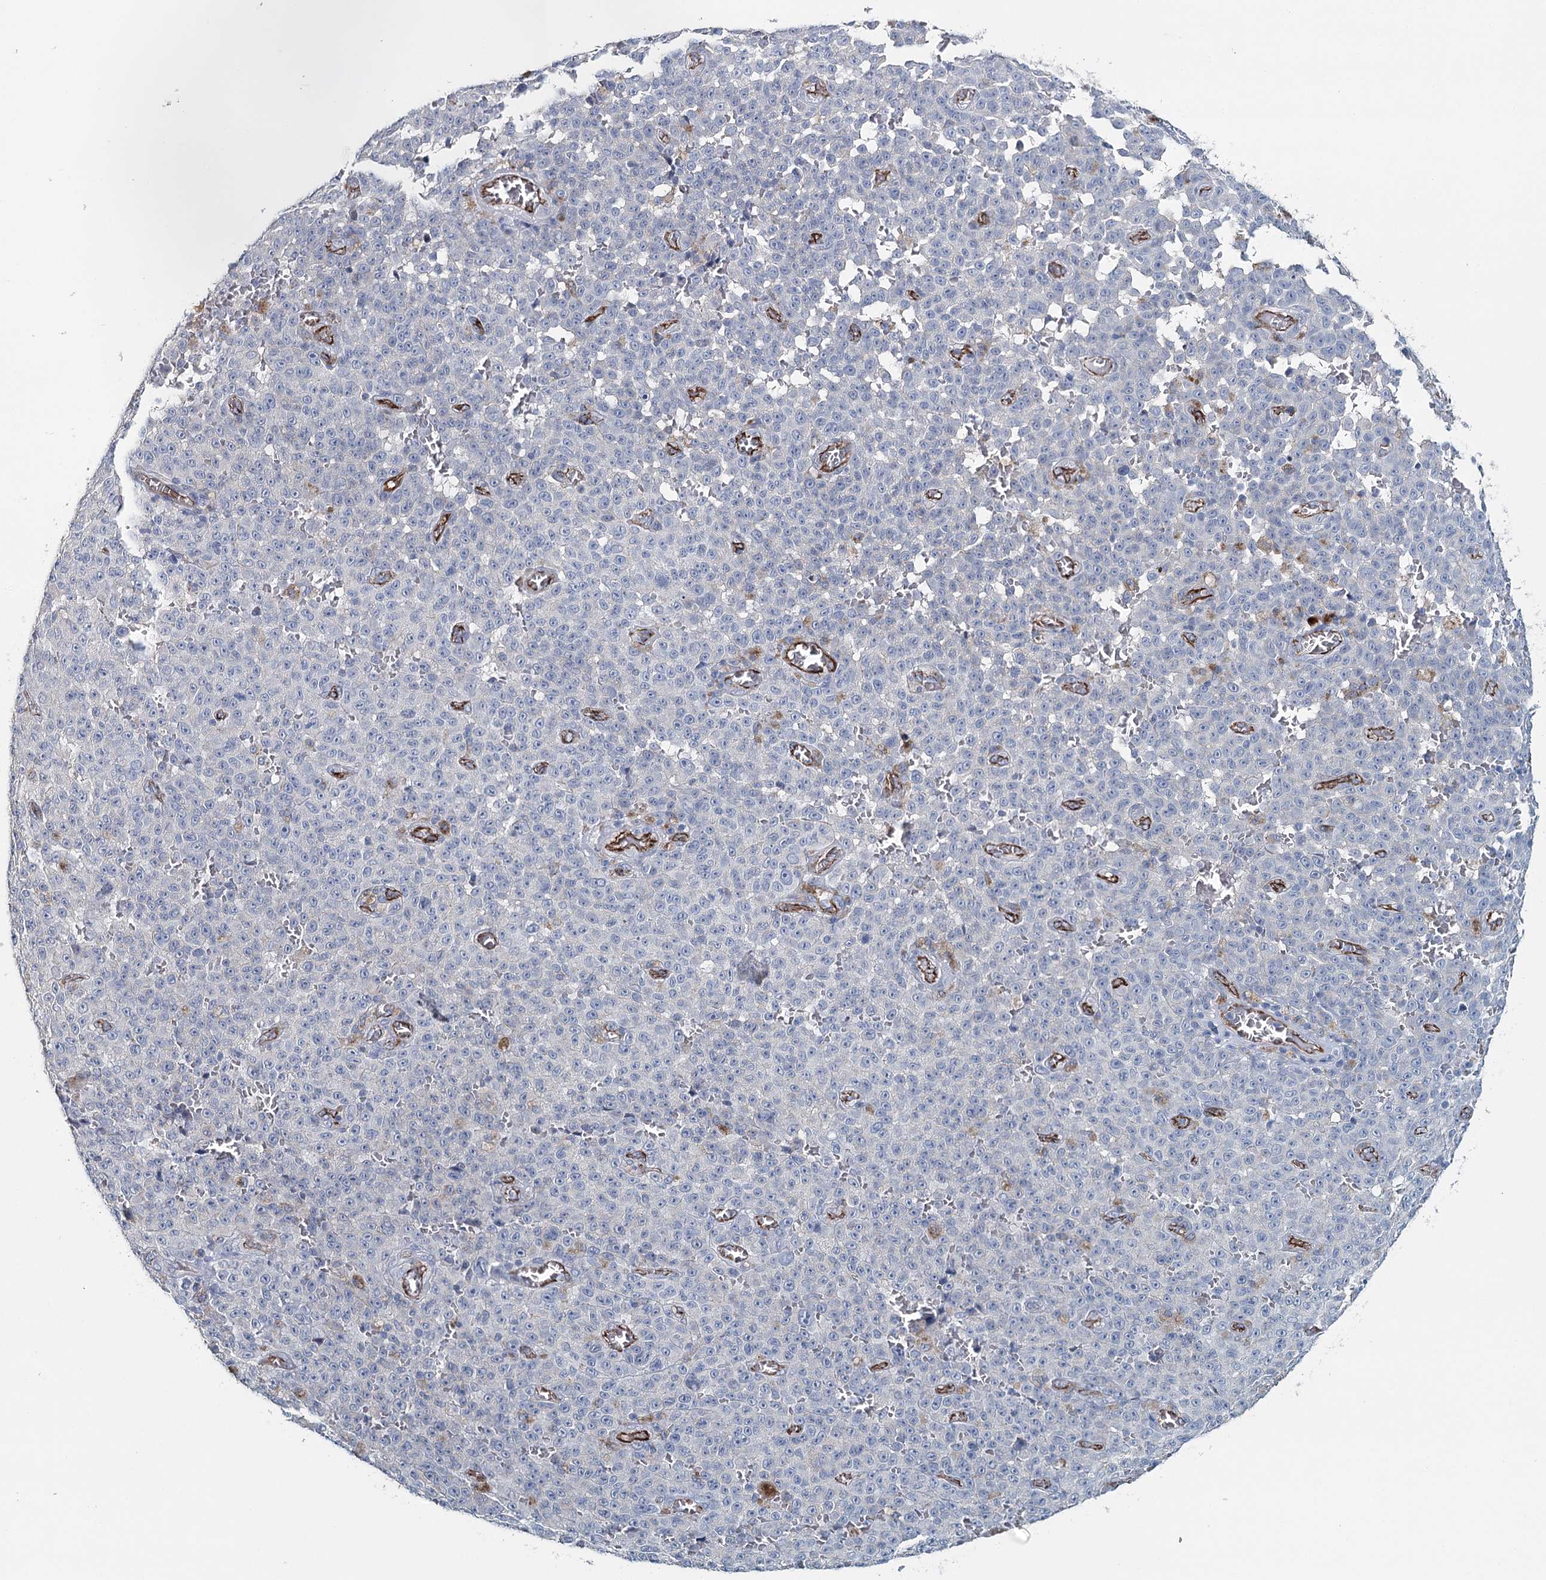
{"staining": {"intensity": "negative", "quantity": "none", "location": "none"}, "tissue": "melanoma", "cell_type": "Tumor cells", "image_type": "cancer", "snomed": [{"axis": "morphology", "description": "Malignant melanoma, NOS"}, {"axis": "topography", "description": "Skin"}], "caption": "Immunohistochemistry (IHC) micrograph of neoplastic tissue: human malignant melanoma stained with DAB (3,3'-diaminobenzidine) displays no significant protein staining in tumor cells.", "gene": "SYNPO", "patient": {"sex": "female", "age": 82}}